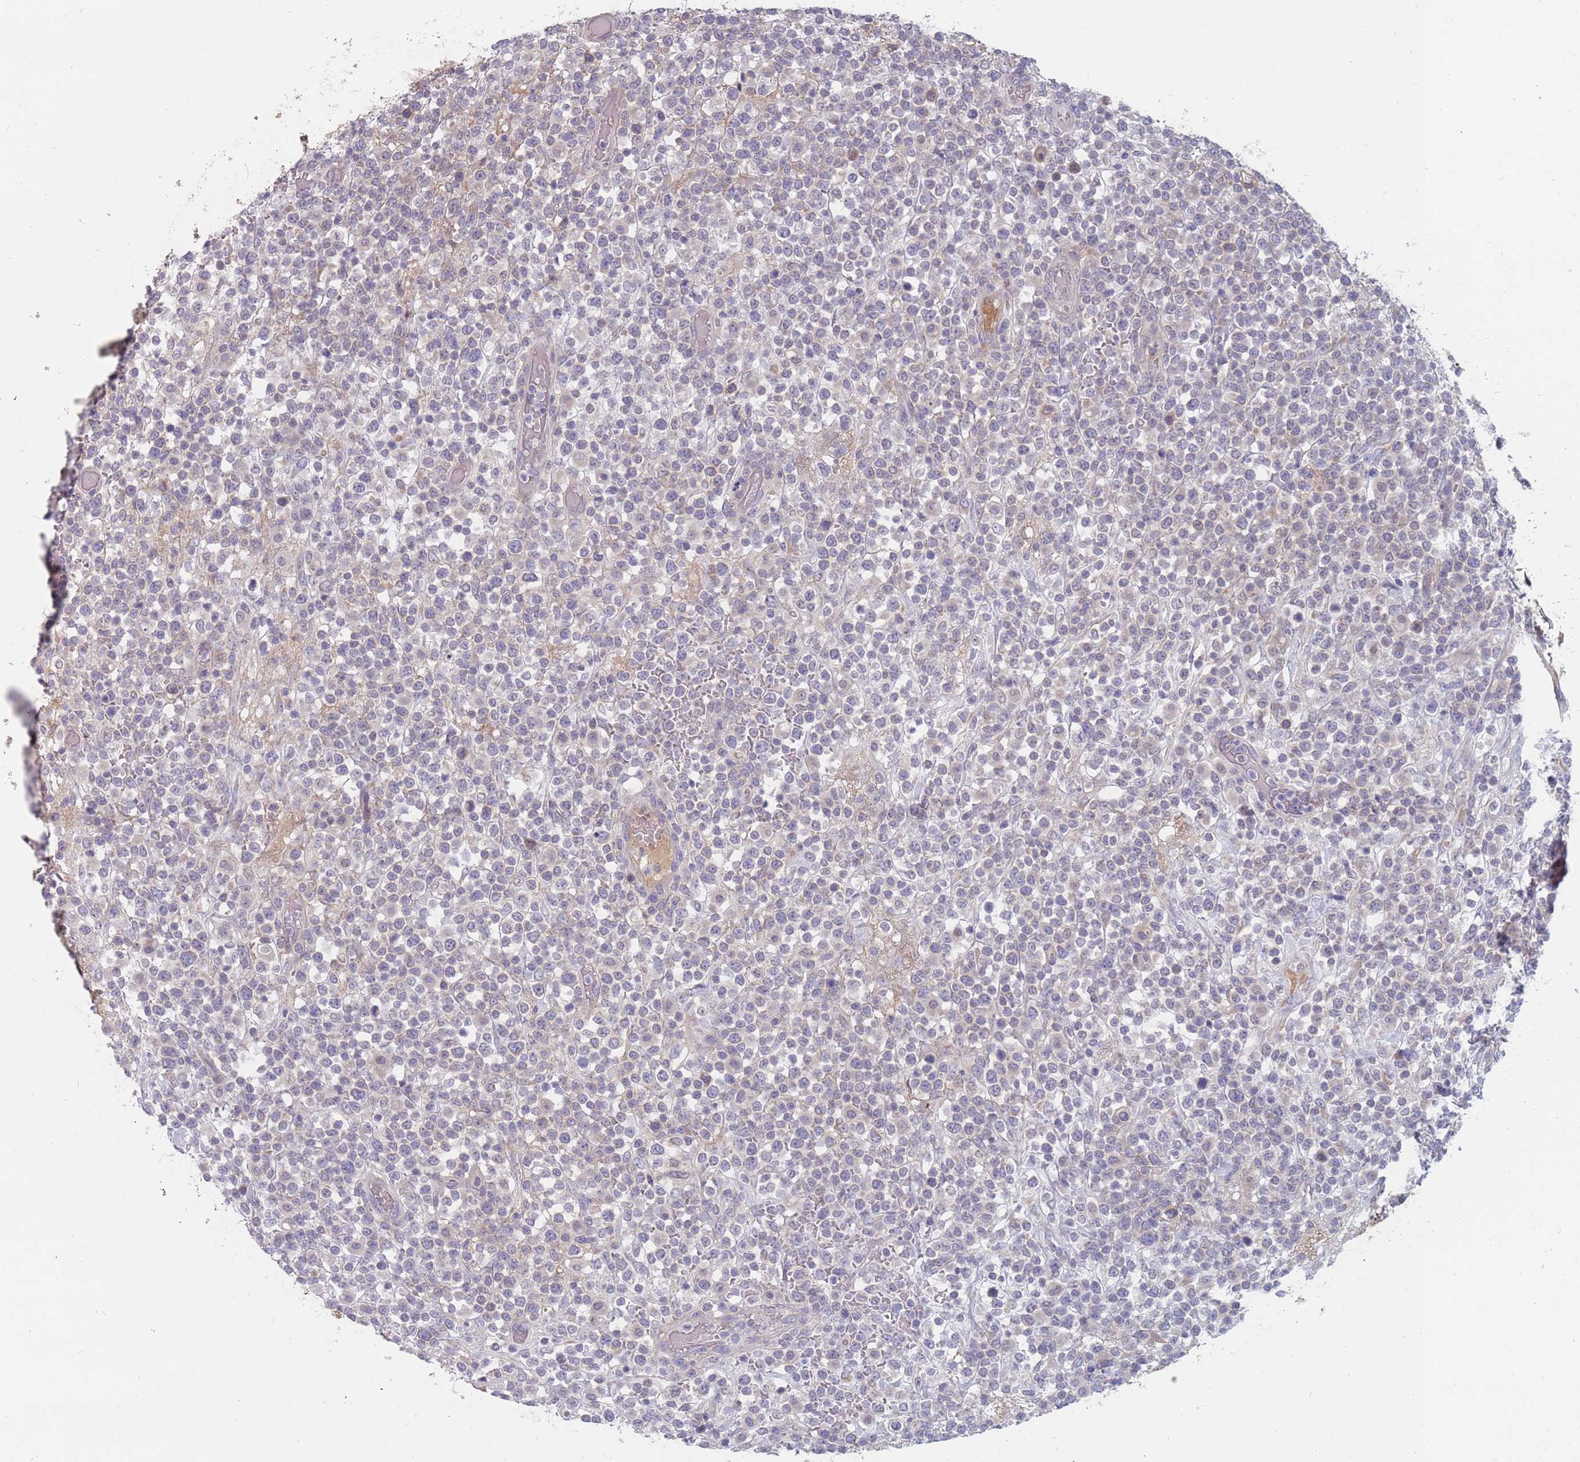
{"staining": {"intensity": "negative", "quantity": "none", "location": "none"}, "tissue": "lymphoma", "cell_type": "Tumor cells", "image_type": "cancer", "snomed": [{"axis": "morphology", "description": "Malignant lymphoma, non-Hodgkin's type, High grade"}, {"axis": "topography", "description": "Colon"}], "caption": "Immunohistochemistry image of neoplastic tissue: human high-grade malignant lymphoma, non-Hodgkin's type stained with DAB demonstrates no significant protein positivity in tumor cells.", "gene": "CMTR2", "patient": {"sex": "female", "age": 53}}